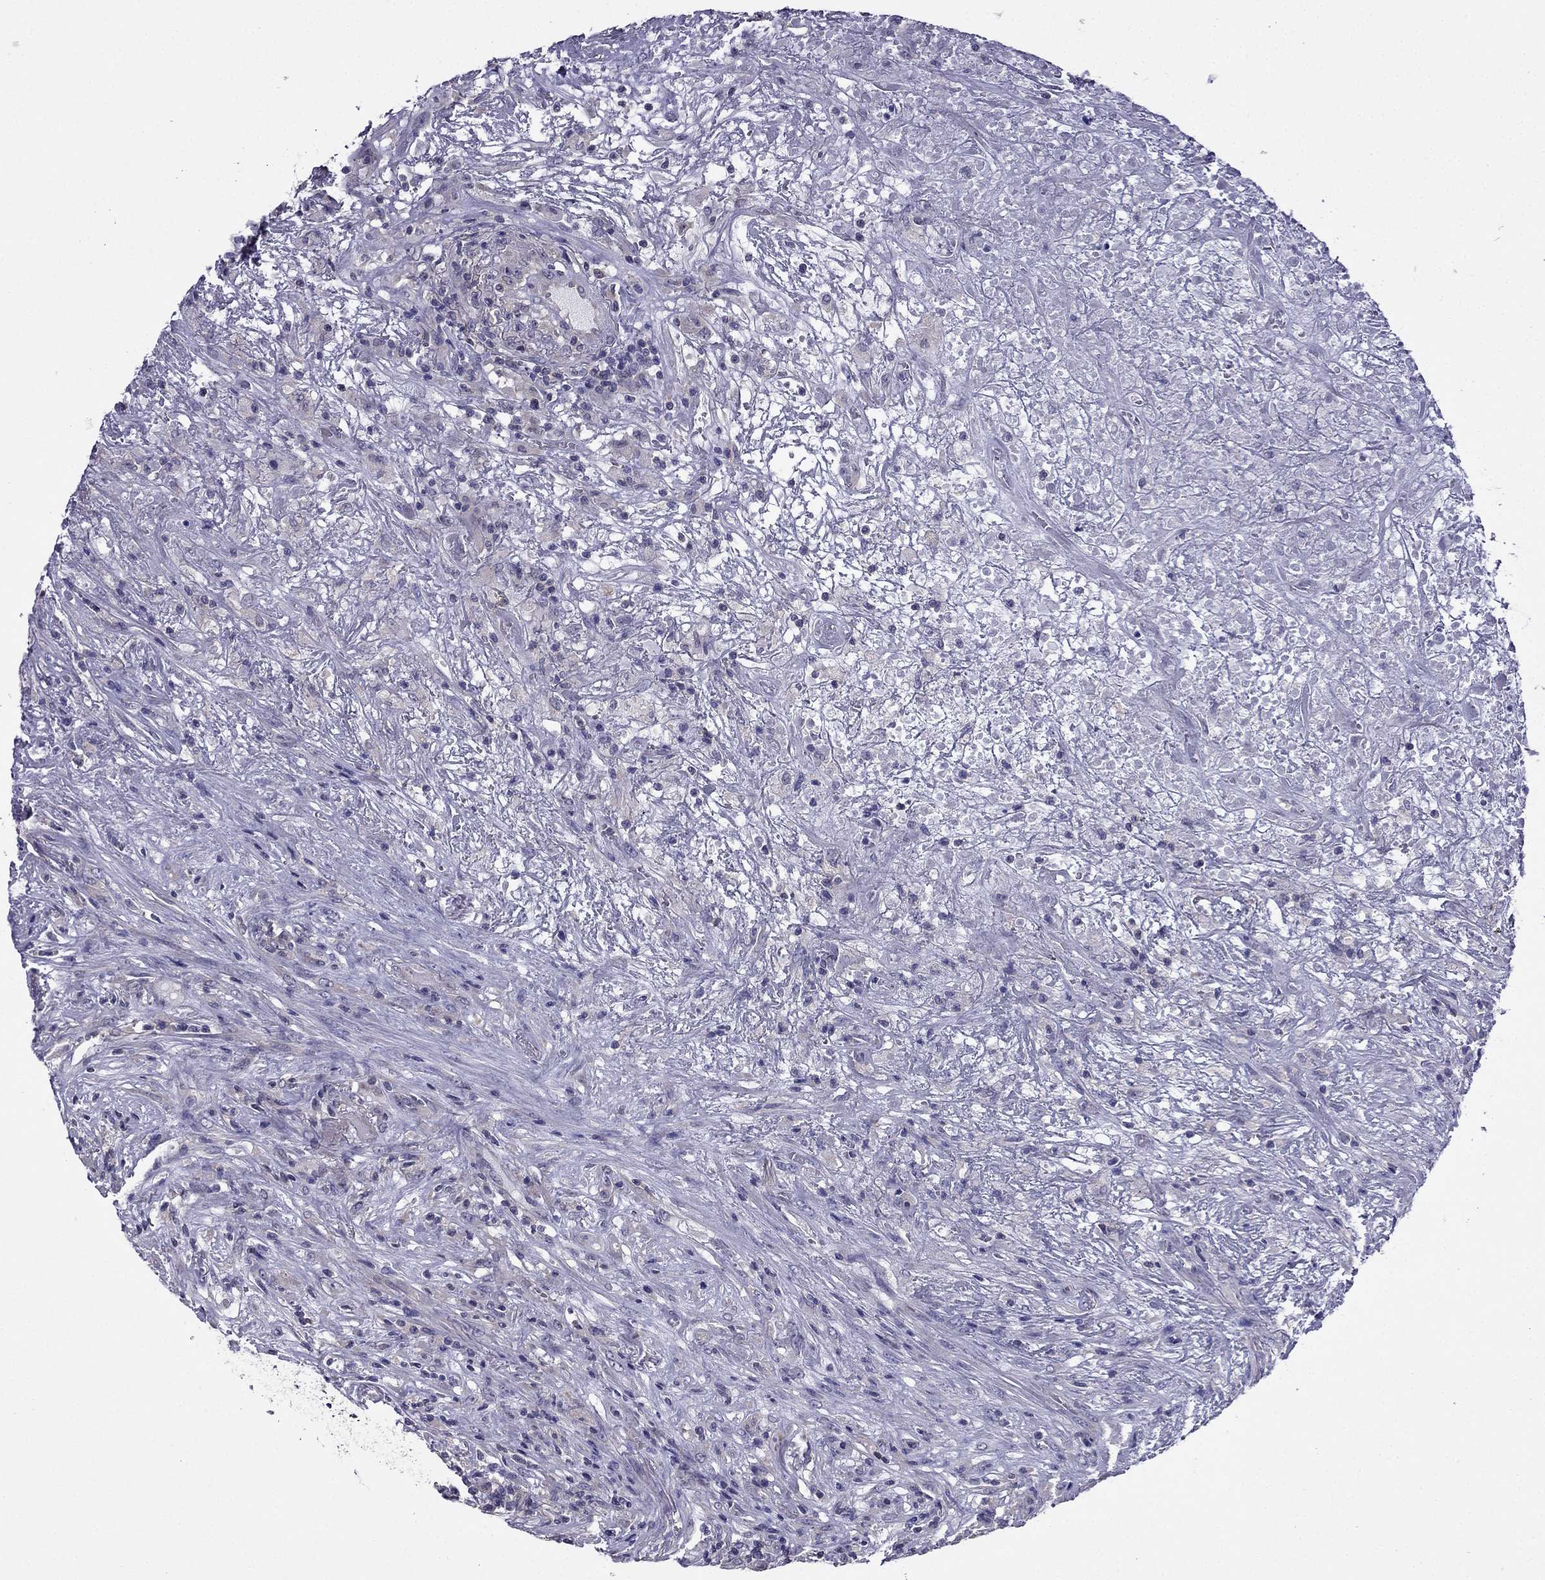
{"staining": {"intensity": "negative", "quantity": "none", "location": "none"}, "tissue": "lymphoma", "cell_type": "Tumor cells", "image_type": "cancer", "snomed": [{"axis": "morphology", "description": "Malignant lymphoma, non-Hodgkin's type, High grade"}, {"axis": "topography", "description": "Lung"}], "caption": "DAB immunohistochemical staining of human high-grade malignant lymphoma, non-Hodgkin's type exhibits no significant positivity in tumor cells.", "gene": "SCNN1D", "patient": {"sex": "male", "age": 79}}